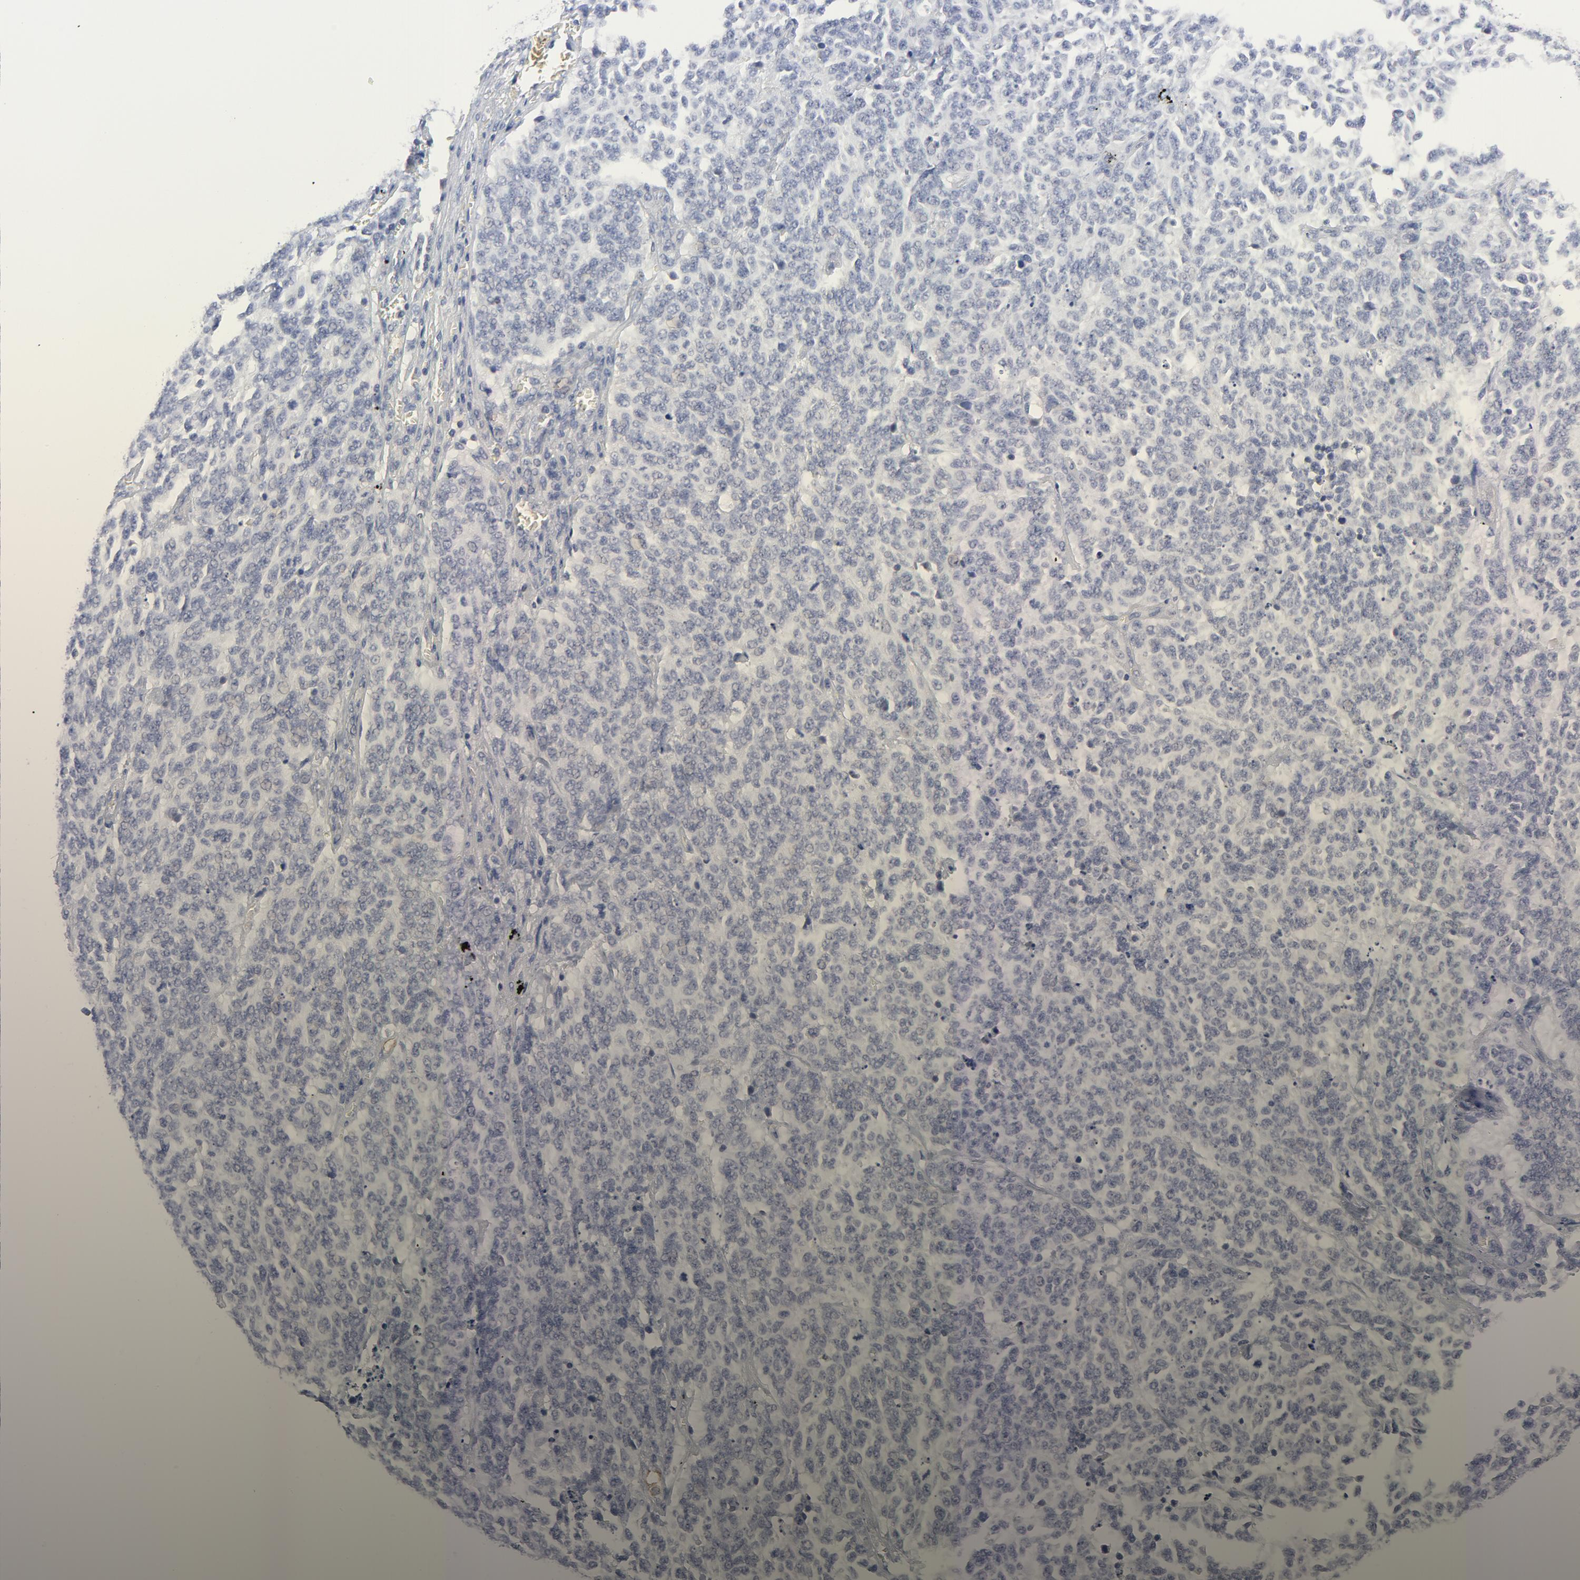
{"staining": {"intensity": "negative", "quantity": "none", "location": "none"}, "tissue": "lung cancer", "cell_type": "Tumor cells", "image_type": "cancer", "snomed": [{"axis": "morphology", "description": "Neoplasm, malignant, NOS"}, {"axis": "topography", "description": "Lung"}], "caption": "Tumor cells show no significant staining in neoplasm (malignant) (lung).", "gene": "CAB39L", "patient": {"sex": "female", "age": 58}}